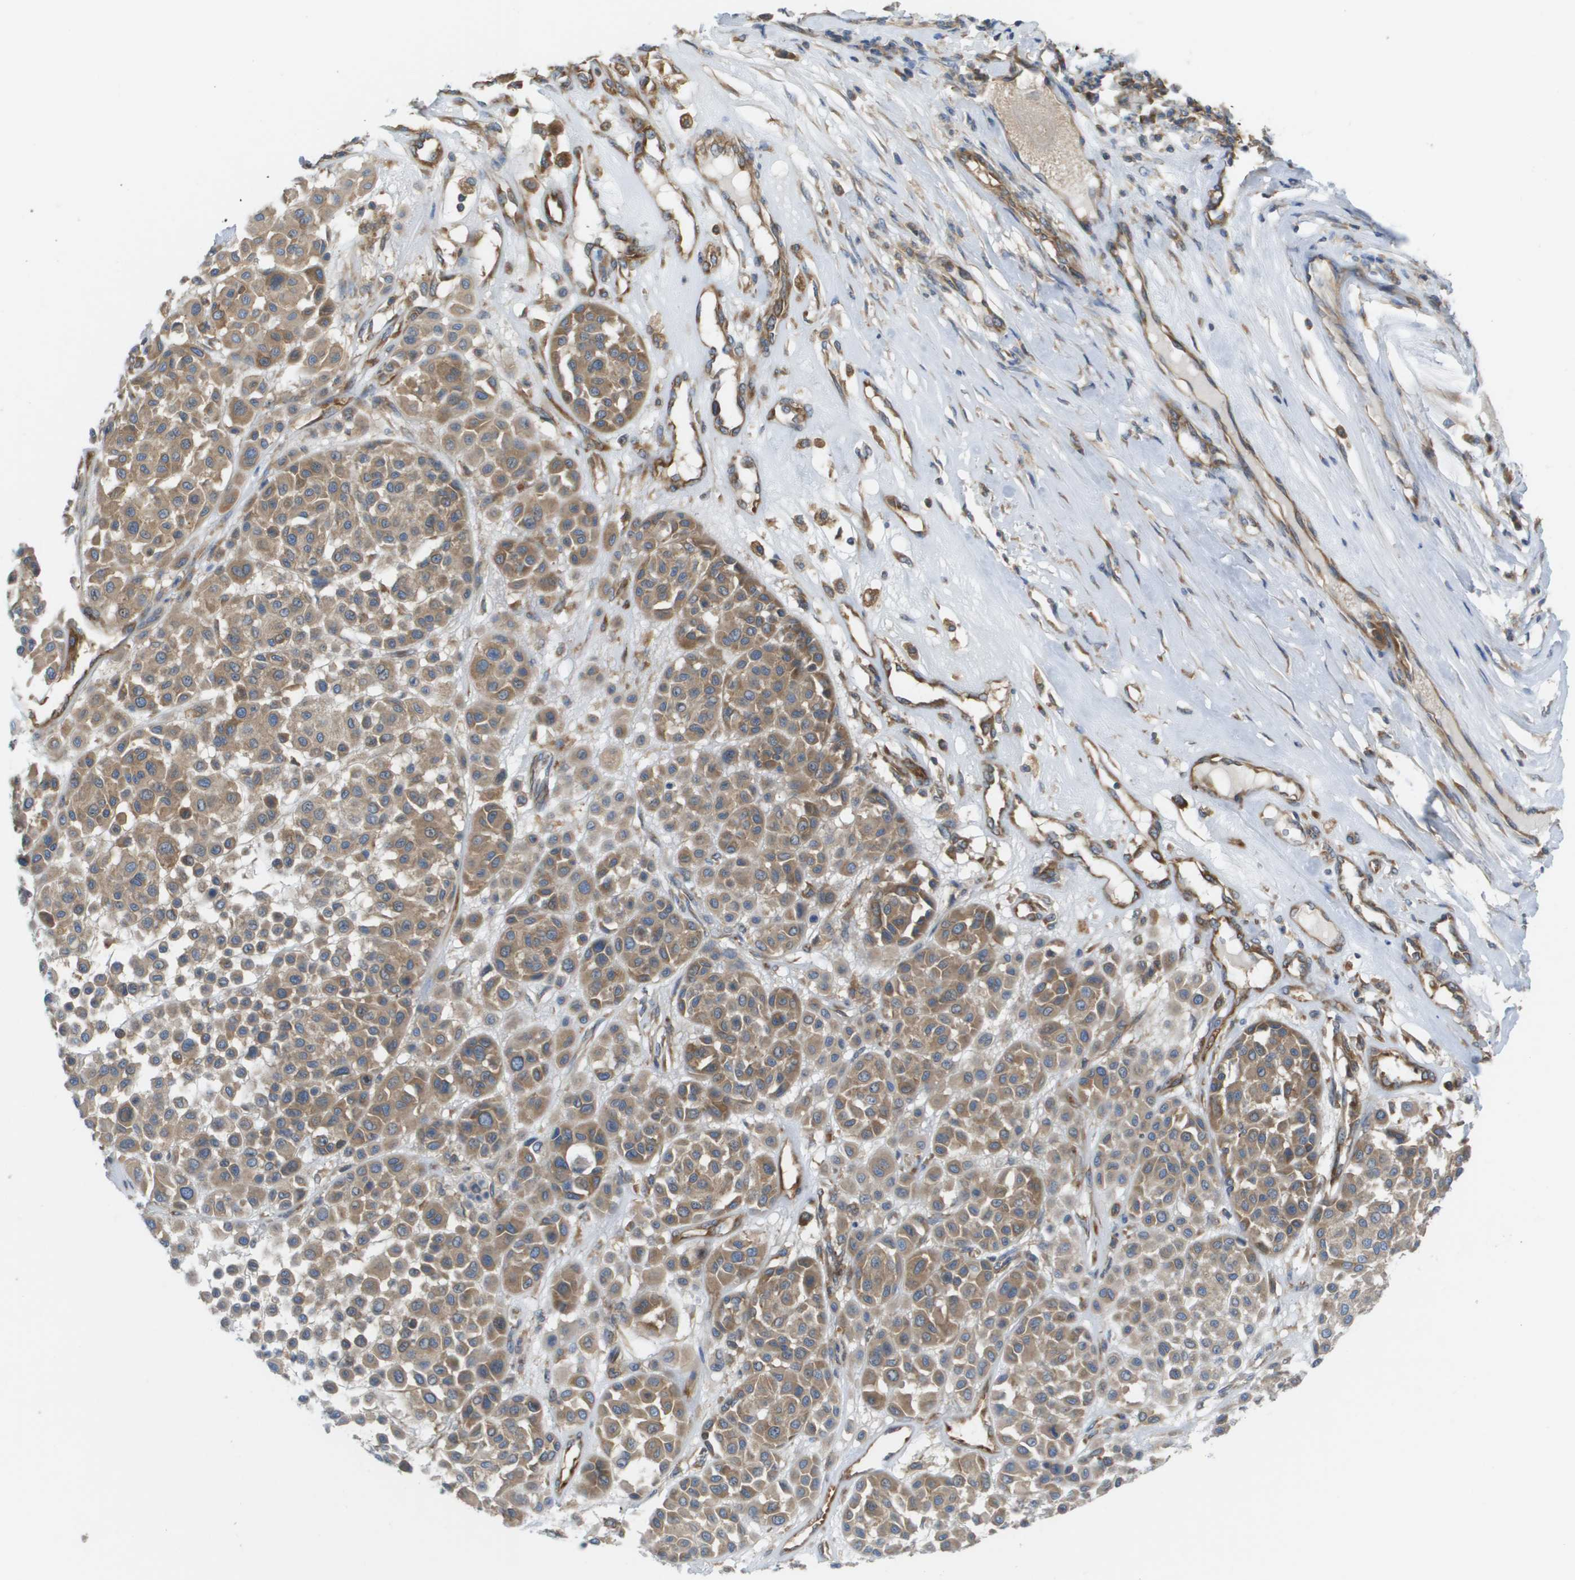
{"staining": {"intensity": "weak", "quantity": ">75%", "location": "cytoplasmic/membranous"}, "tissue": "melanoma", "cell_type": "Tumor cells", "image_type": "cancer", "snomed": [{"axis": "morphology", "description": "Malignant melanoma, Metastatic site"}, {"axis": "topography", "description": "Soft tissue"}], "caption": "Protein staining reveals weak cytoplasmic/membranous staining in about >75% of tumor cells in malignant melanoma (metastatic site).", "gene": "EIF4G2", "patient": {"sex": "male", "age": 41}}